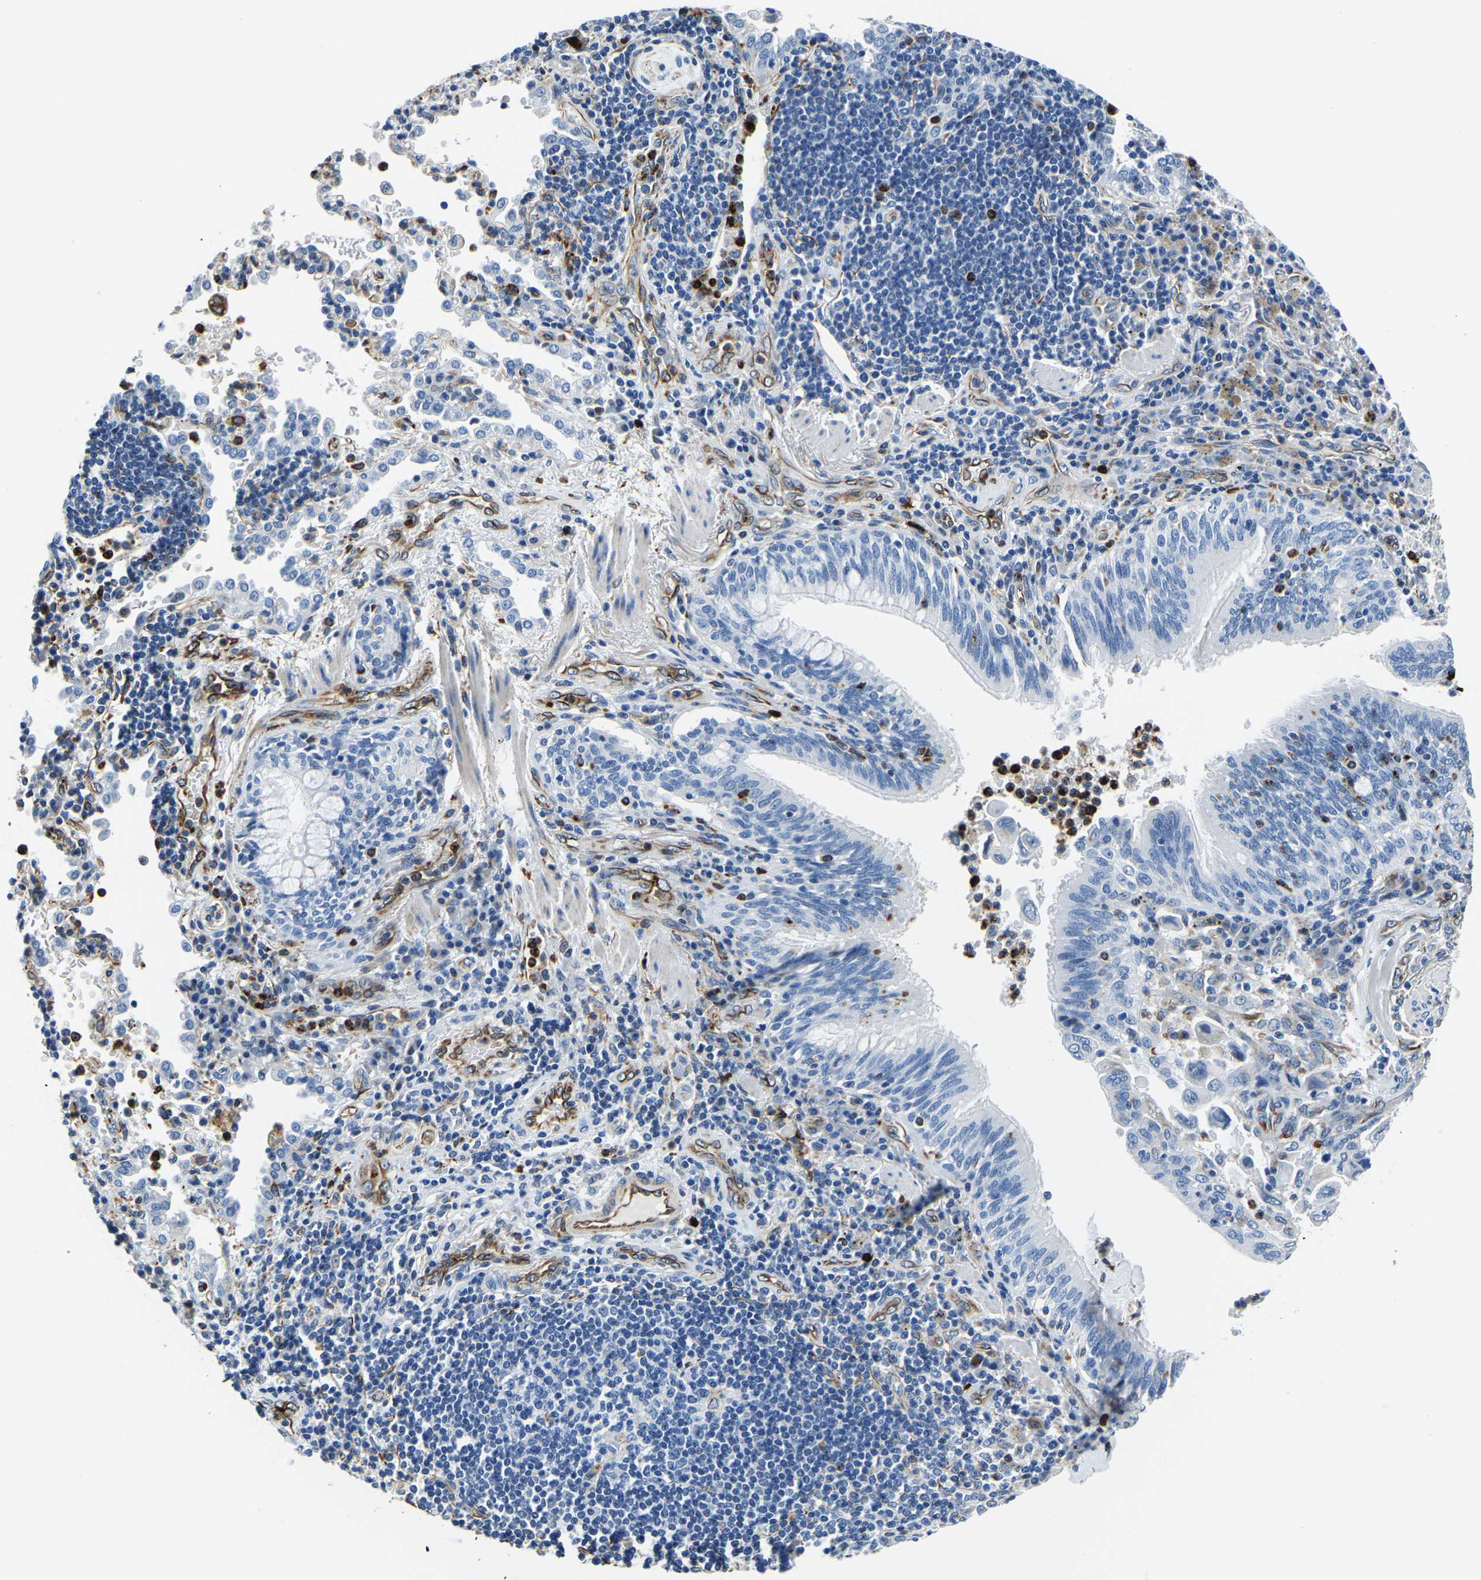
{"staining": {"intensity": "negative", "quantity": "none", "location": "none"}, "tissue": "lung cancer", "cell_type": "Tumor cells", "image_type": "cancer", "snomed": [{"axis": "morphology", "description": "Adenocarcinoma, NOS"}, {"axis": "topography", "description": "Lung"}], "caption": "Lung cancer (adenocarcinoma) was stained to show a protein in brown. There is no significant expression in tumor cells.", "gene": "MS4A3", "patient": {"sex": "male", "age": 64}}